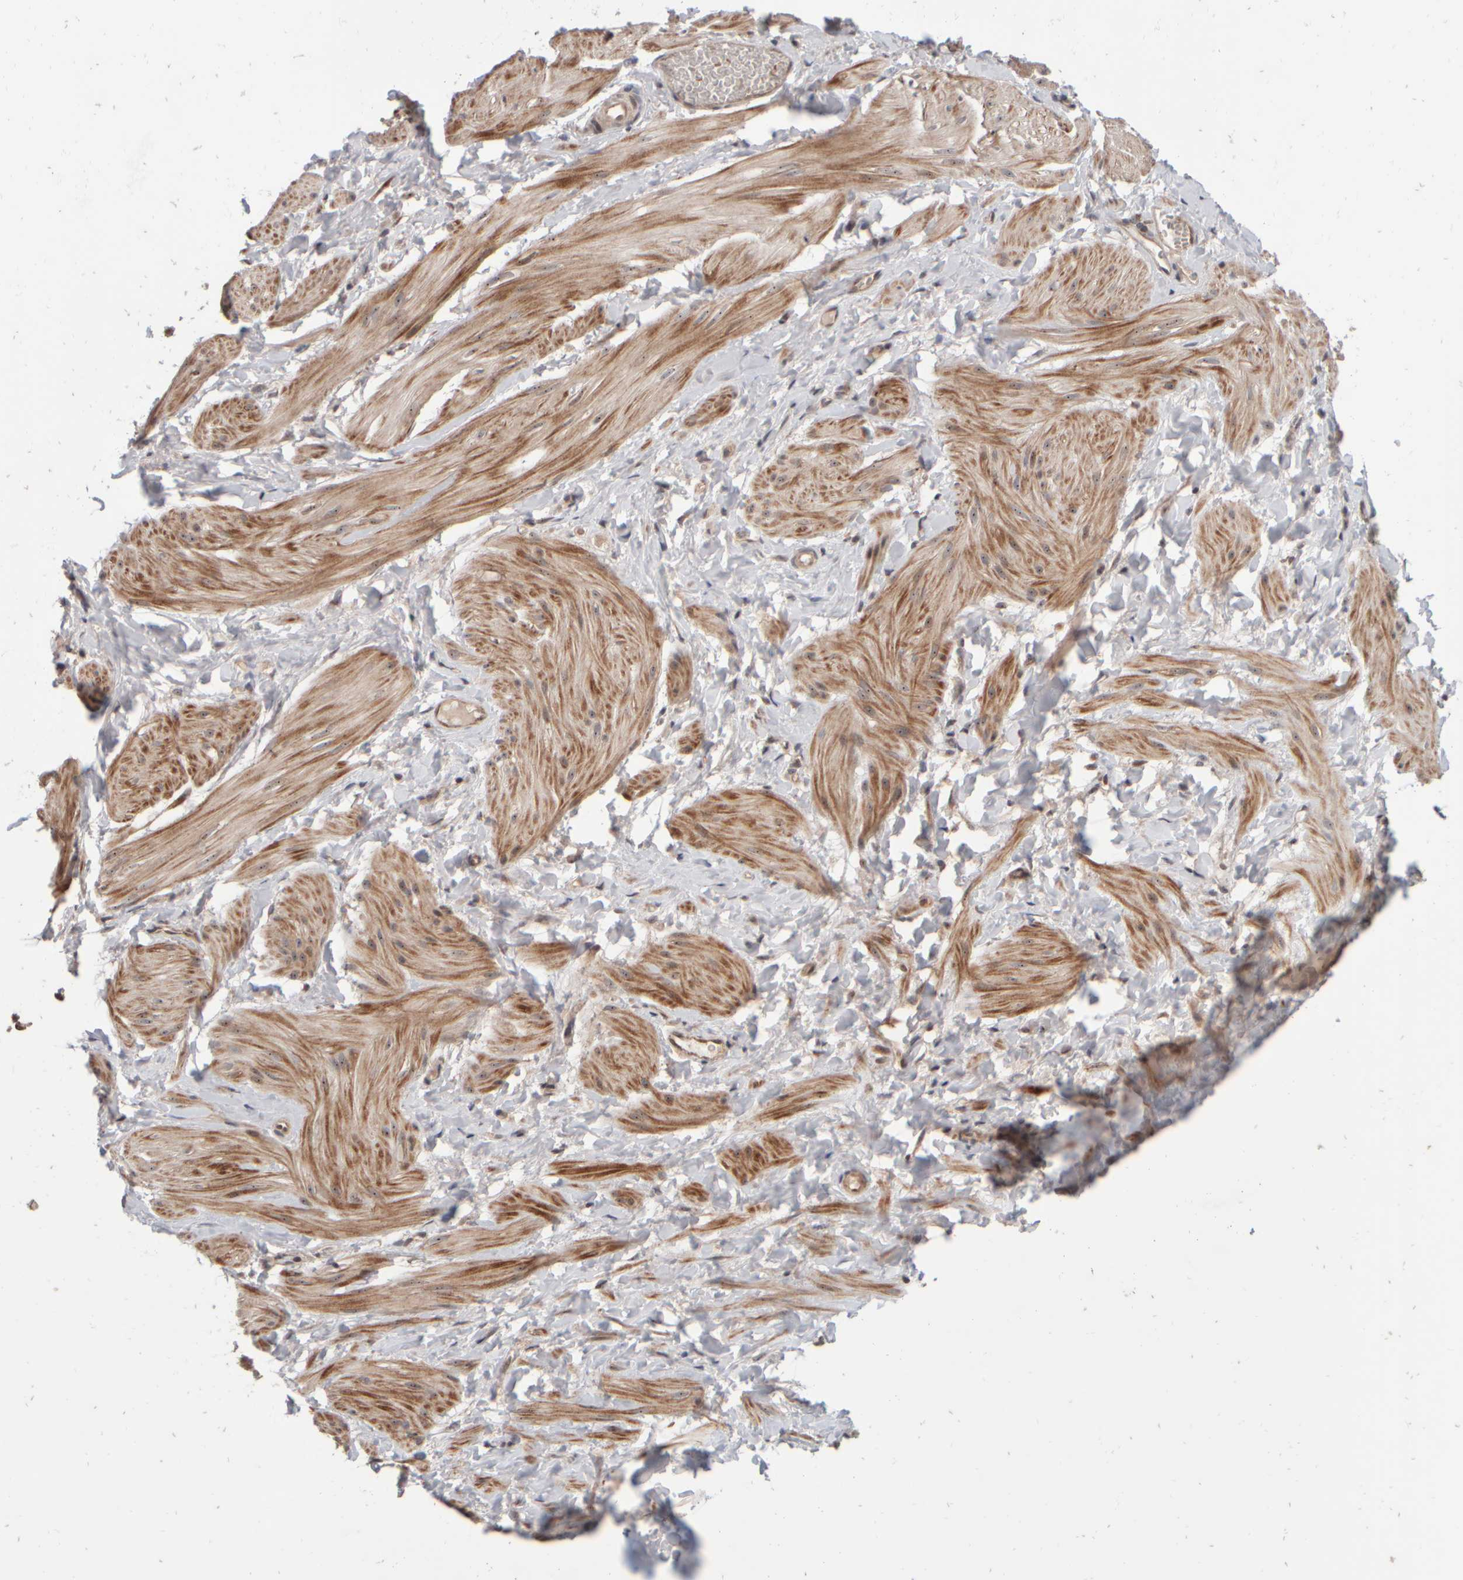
{"staining": {"intensity": "moderate", "quantity": ">75%", "location": "cytoplasmic/membranous"}, "tissue": "smooth muscle", "cell_type": "Smooth muscle cells", "image_type": "normal", "snomed": [{"axis": "morphology", "description": "Normal tissue, NOS"}, {"axis": "topography", "description": "Smooth muscle"}], "caption": "There is medium levels of moderate cytoplasmic/membranous expression in smooth muscle cells of normal smooth muscle, as demonstrated by immunohistochemical staining (brown color).", "gene": "ABHD11", "patient": {"sex": "male", "age": 16}}